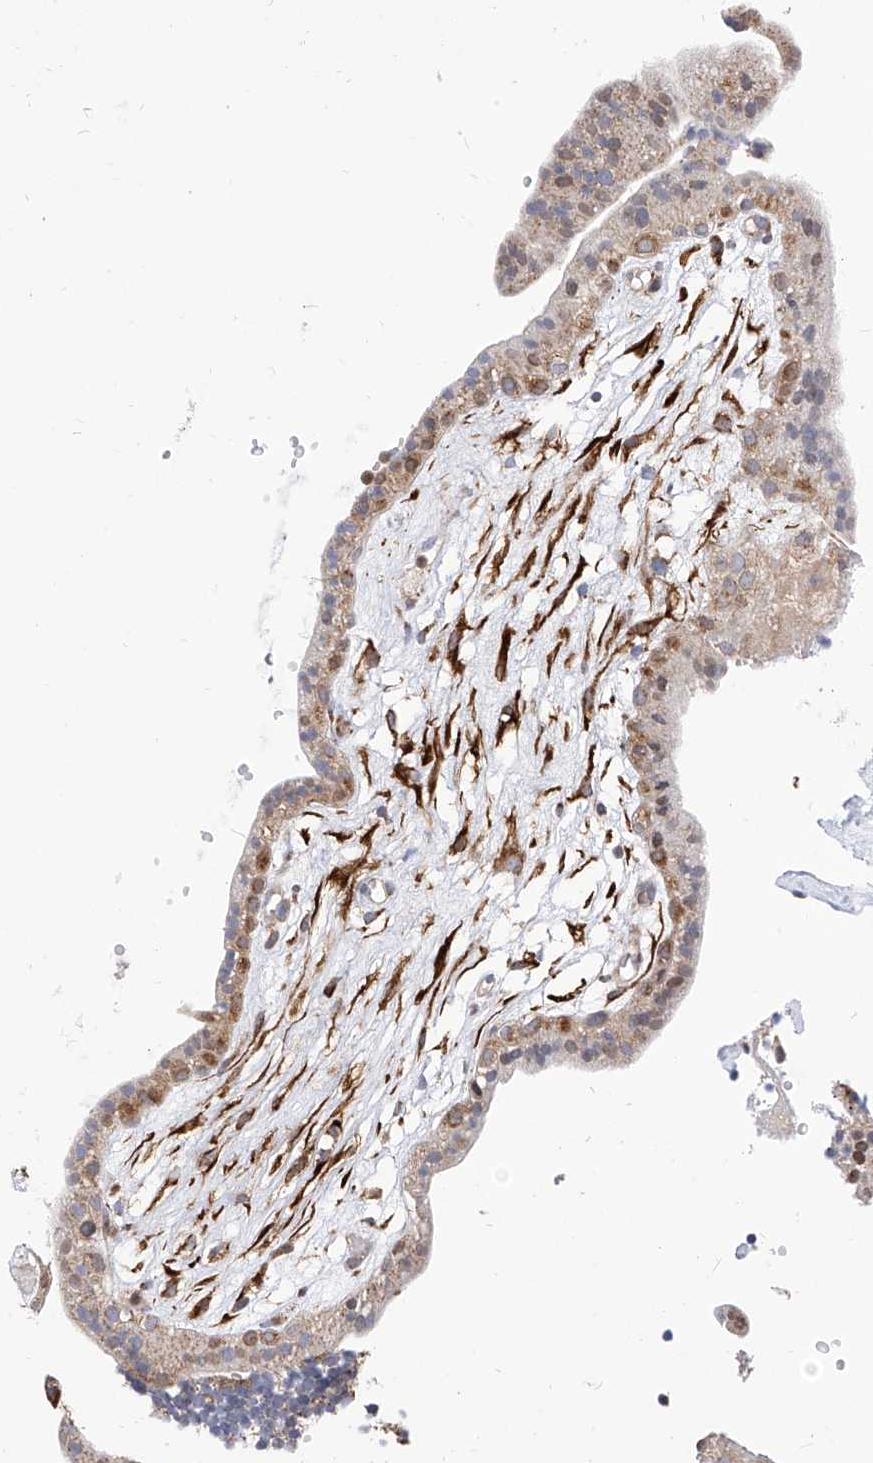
{"staining": {"intensity": "moderate", "quantity": "25%-75%", "location": "cytoplasmic/membranous,nuclear"}, "tissue": "placenta", "cell_type": "Trophoblastic cells", "image_type": "normal", "snomed": [{"axis": "morphology", "description": "Normal tissue, NOS"}, {"axis": "topography", "description": "Placenta"}], "caption": "Immunohistochemical staining of unremarkable human placenta exhibits 25%-75% levels of moderate cytoplasmic/membranous,nuclear protein positivity in approximately 25%-75% of trophoblastic cells.", "gene": "TTLL8", "patient": {"sex": "female", "age": 18}}